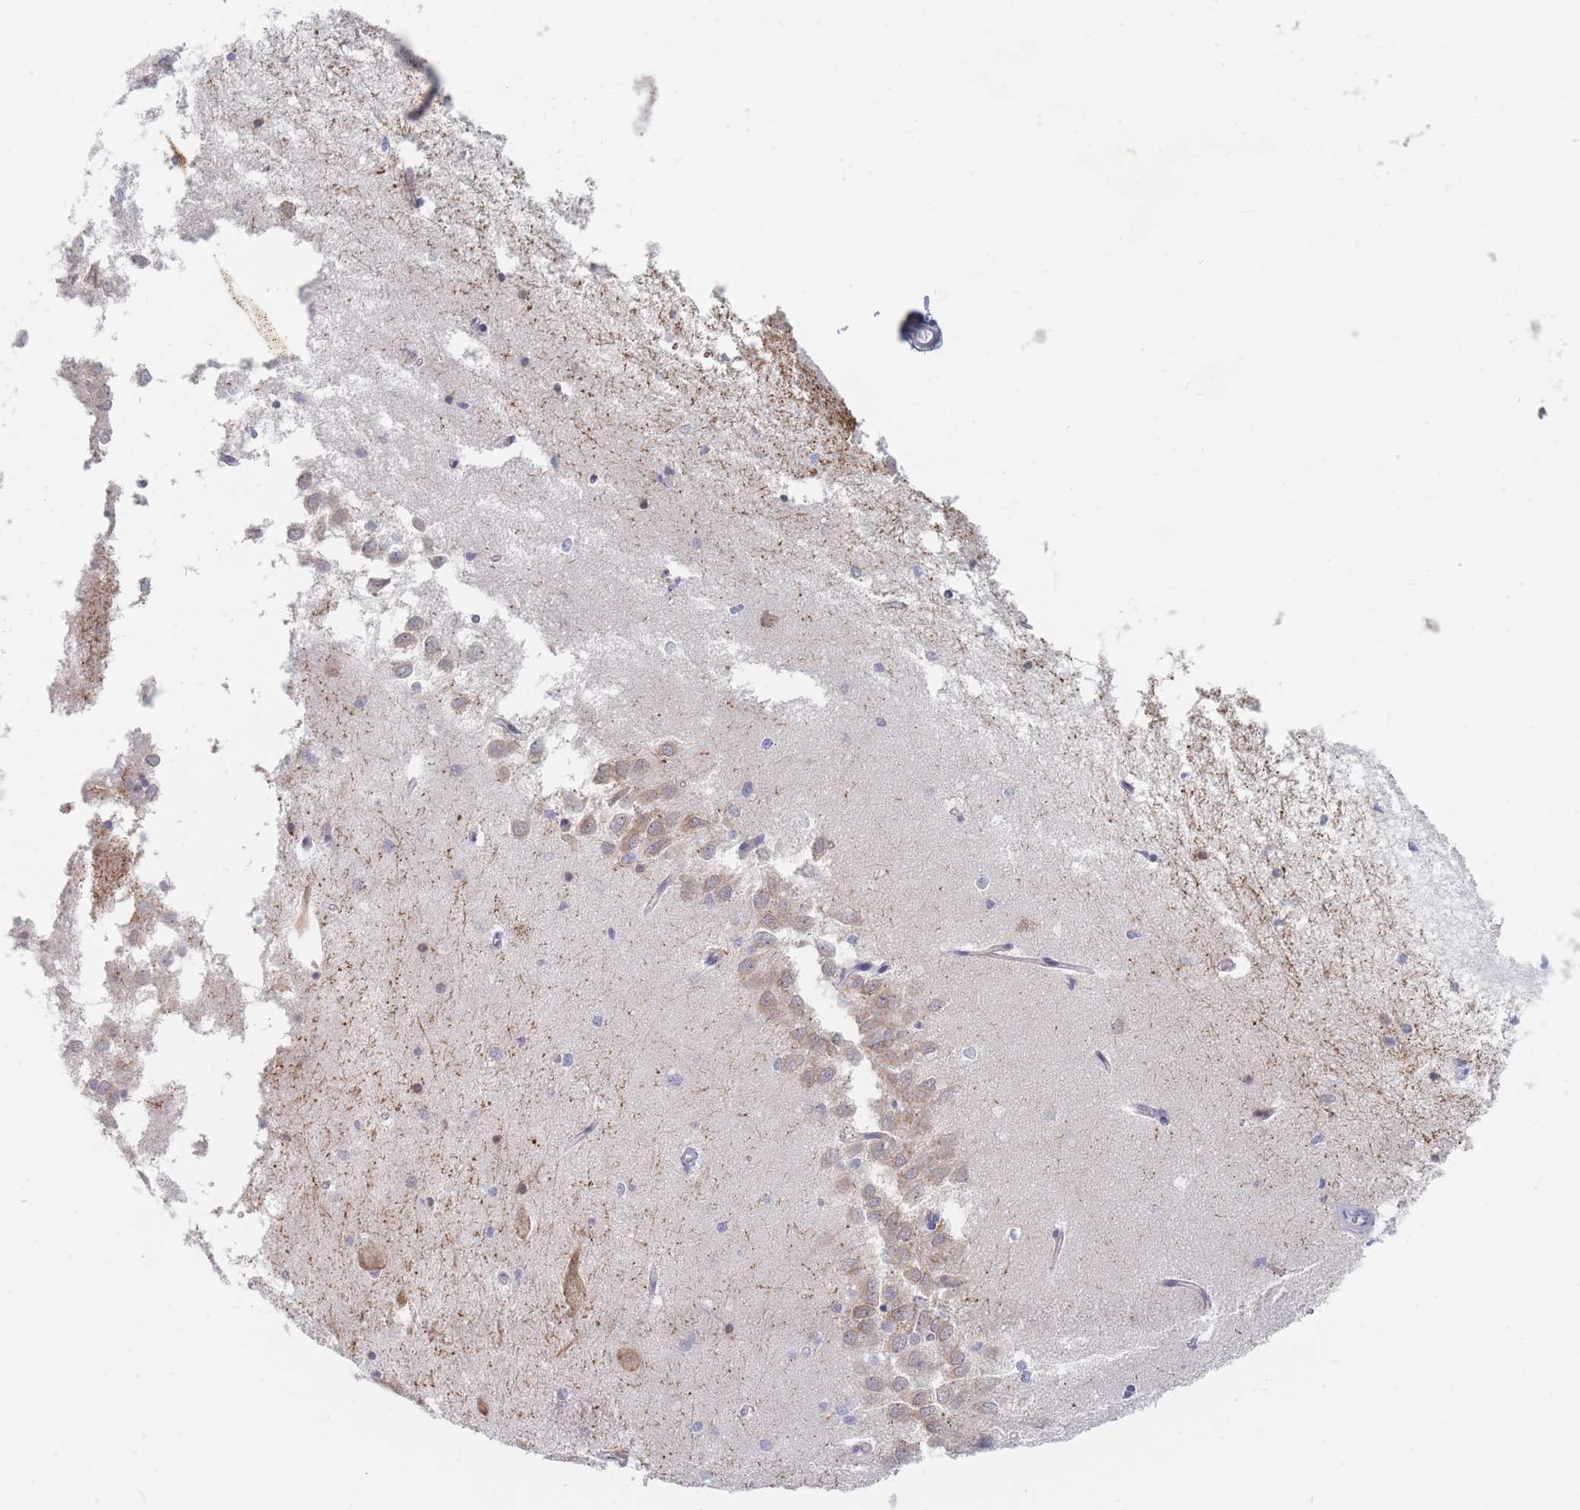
{"staining": {"intensity": "negative", "quantity": "none", "location": "none"}, "tissue": "hippocampus", "cell_type": "Glial cells", "image_type": "normal", "snomed": [{"axis": "morphology", "description": "Normal tissue, NOS"}, {"axis": "topography", "description": "Hippocampus"}], "caption": "Micrograph shows no significant protein expression in glial cells of unremarkable hippocampus. Brightfield microscopy of IHC stained with DAB (brown) and hematoxylin (blue), captured at high magnification.", "gene": "SPATS1", "patient": {"sex": "male", "age": 45}}